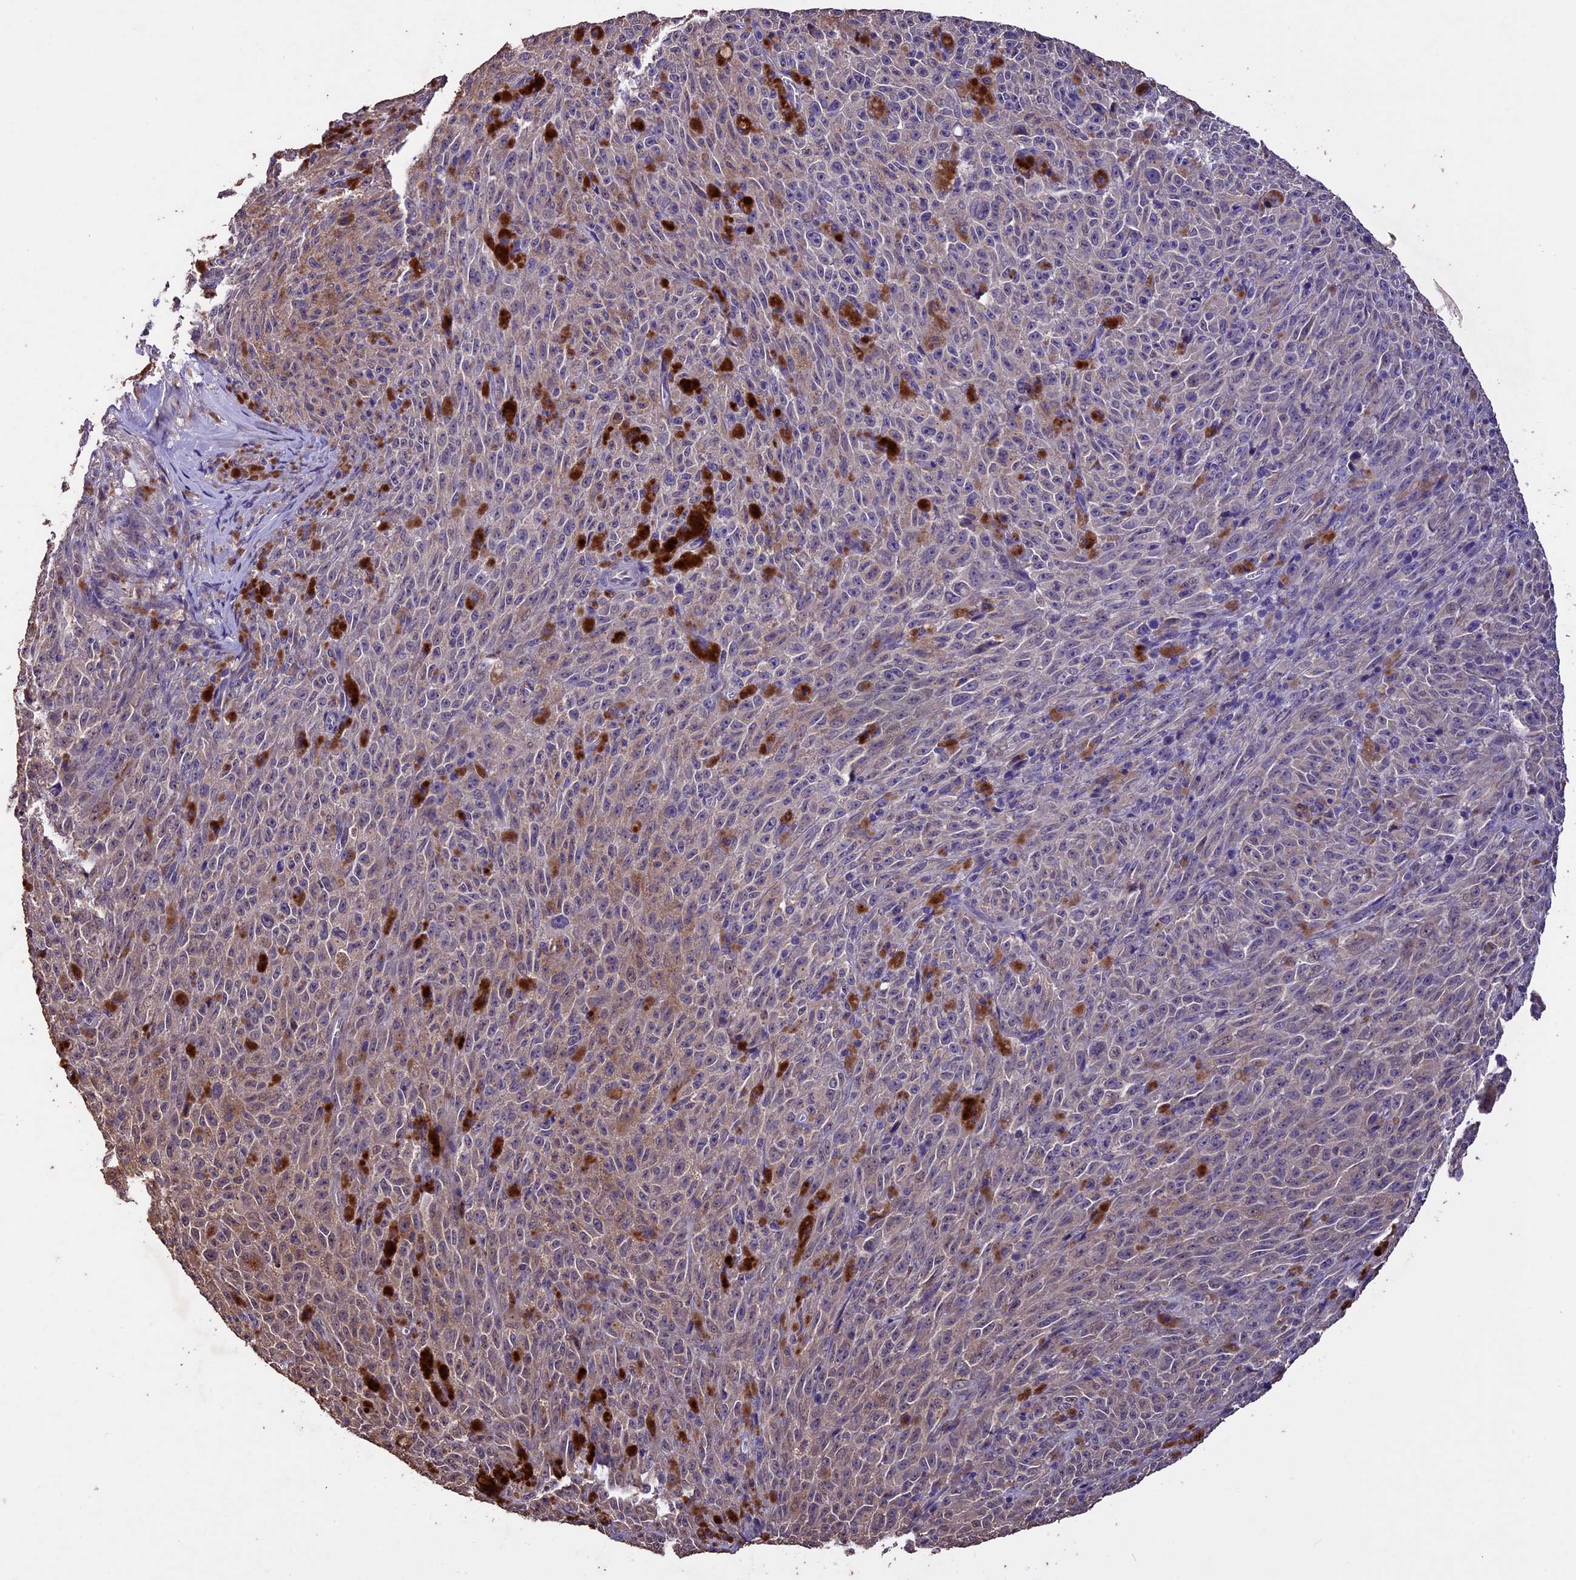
{"staining": {"intensity": "weak", "quantity": "25%-75%", "location": "cytoplasmic/membranous"}, "tissue": "melanoma", "cell_type": "Tumor cells", "image_type": "cancer", "snomed": [{"axis": "morphology", "description": "Malignant melanoma, NOS"}, {"axis": "topography", "description": "Skin"}], "caption": "Human malignant melanoma stained with a brown dye shows weak cytoplasmic/membranous positive staining in approximately 25%-75% of tumor cells.", "gene": "DIS3L", "patient": {"sex": "female", "age": 82}}